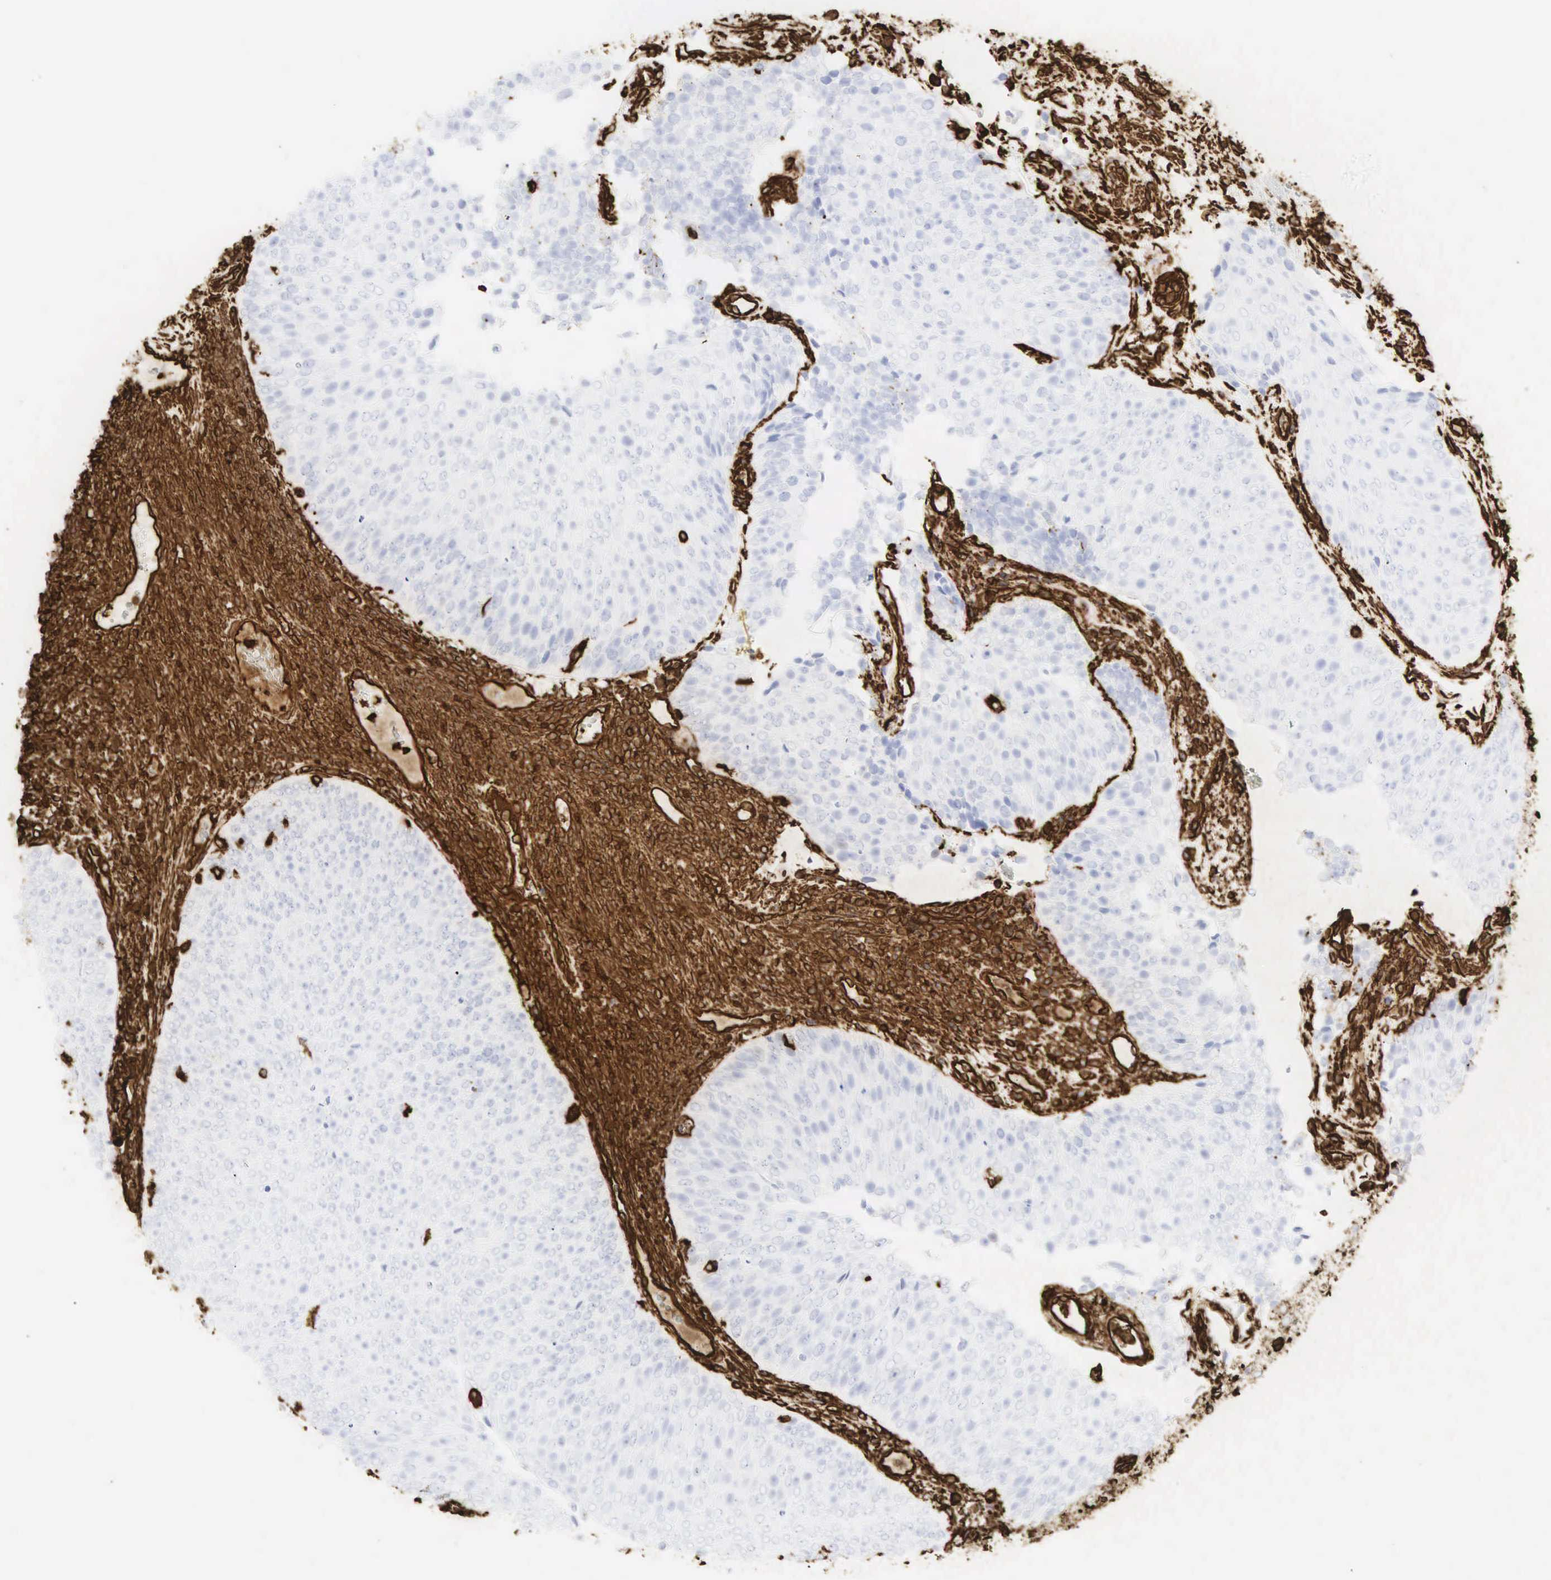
{"staining": {"intensity": "negative", "quantity": "none", "location": "none"}, "tissue": "urothelial cancer", "cell_type": "Tumor cells", "image_type": "cancer", "snomed": [{"axis": "morphology", "description": "Urothelial carcinoma, Low grade"}, {"axis": "topography", "description": "Urinary bladder"}], "caption": "High power microscopy photomicrograph of an IHC micrograph of urothelial cancer, revealing no significant expression in tumor cells.", "gene": "VIM", "patient": {"sex": "male", "age": 85}}